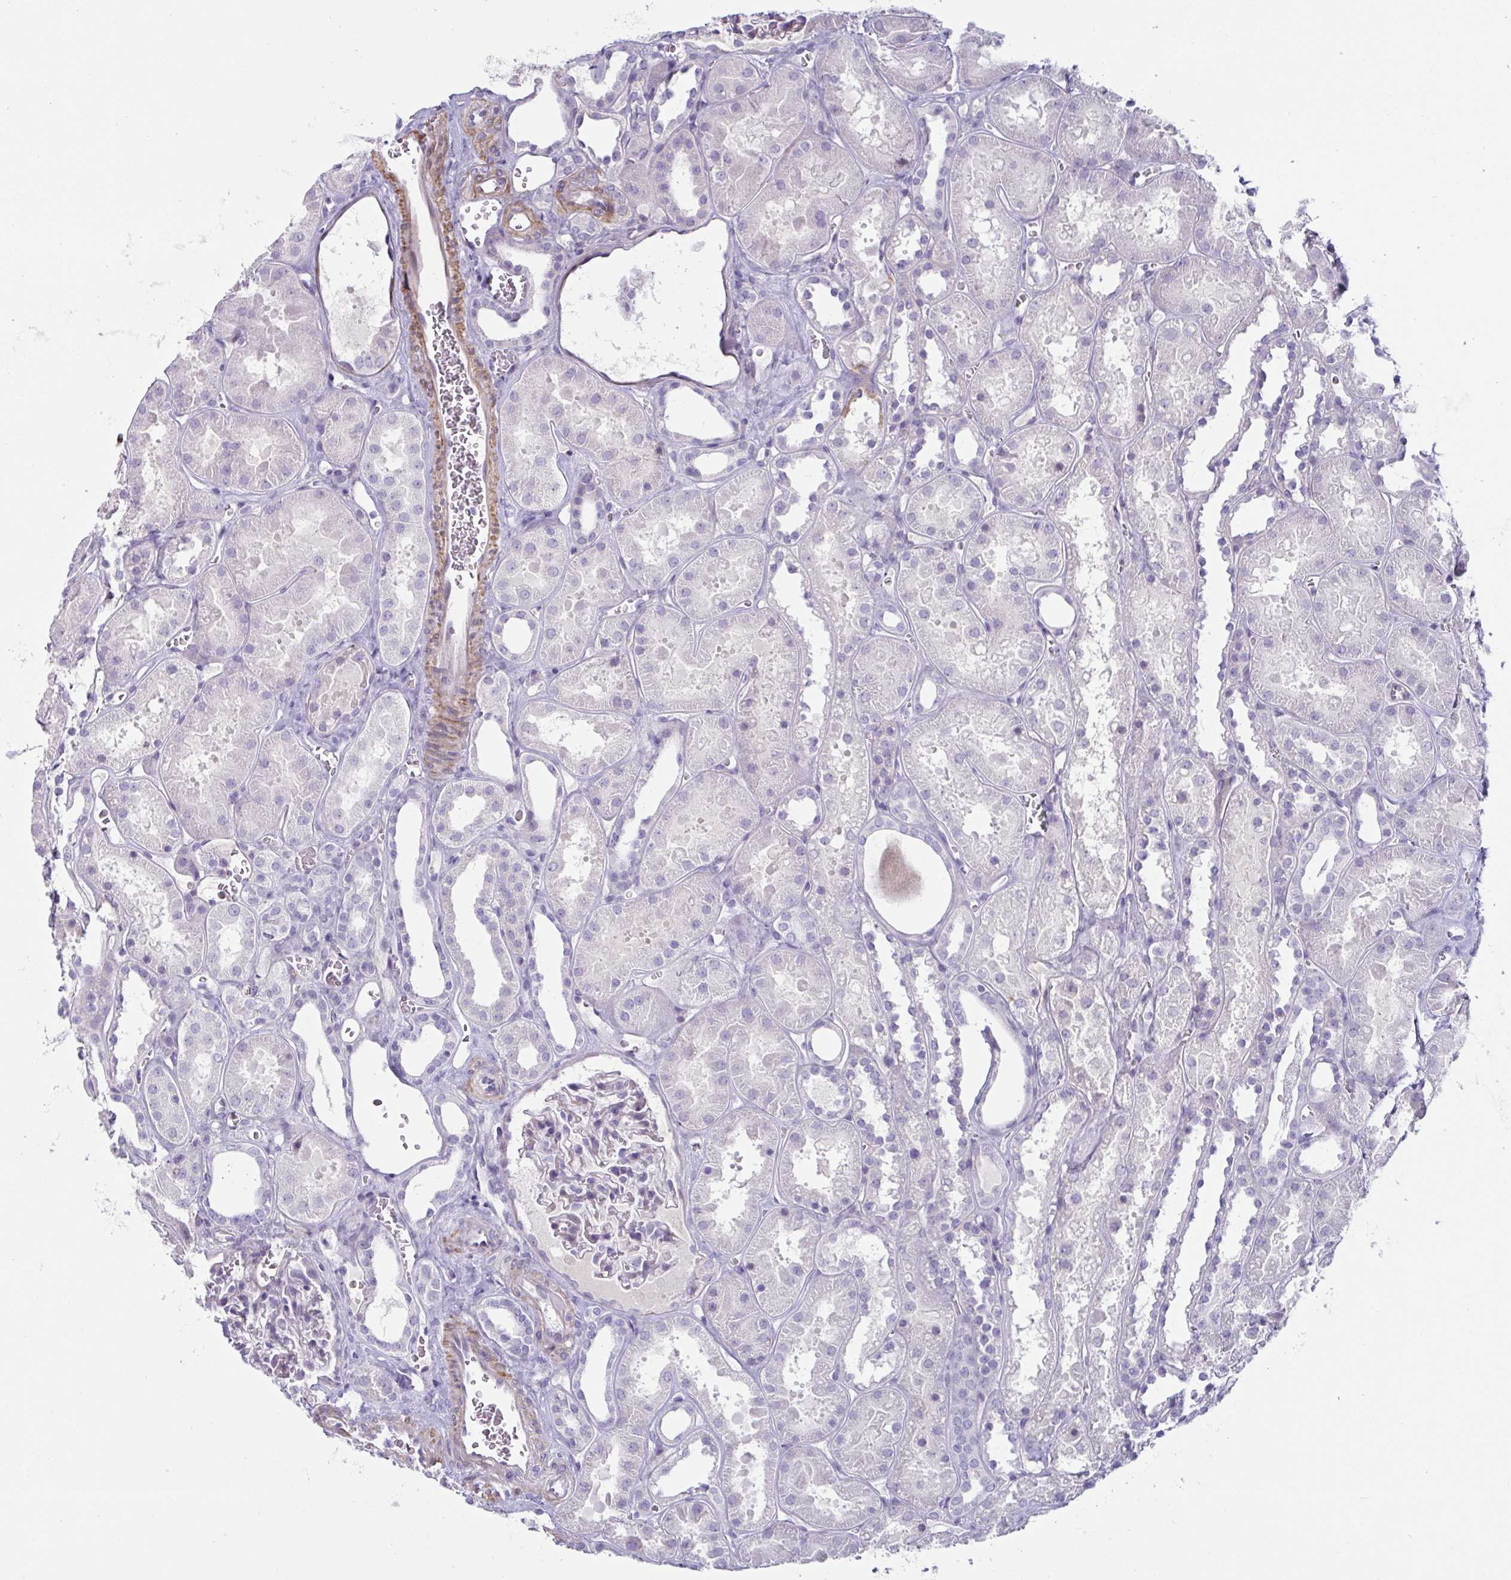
{"staining": {"intensity": "negative", "quantity": "none", "location": "none"}, "tissue": "kidney", "cell_type": "Cells in glomeruli", "image_type": "normal", "snomed": [{"axis": "morphology", "description": "Normal tissue, NOS"}, {"axis": "topography", "description": "Kidney"}], "caption": "Immunohistochemical staining of benign human kidney reveals no significant positivity in cells in glomeruli. (DAB (3,3'-diaminobenzidine) IHC, high magnification).", "gene": "OR5P3", "patient": {"sex": "female", "age": 41}}